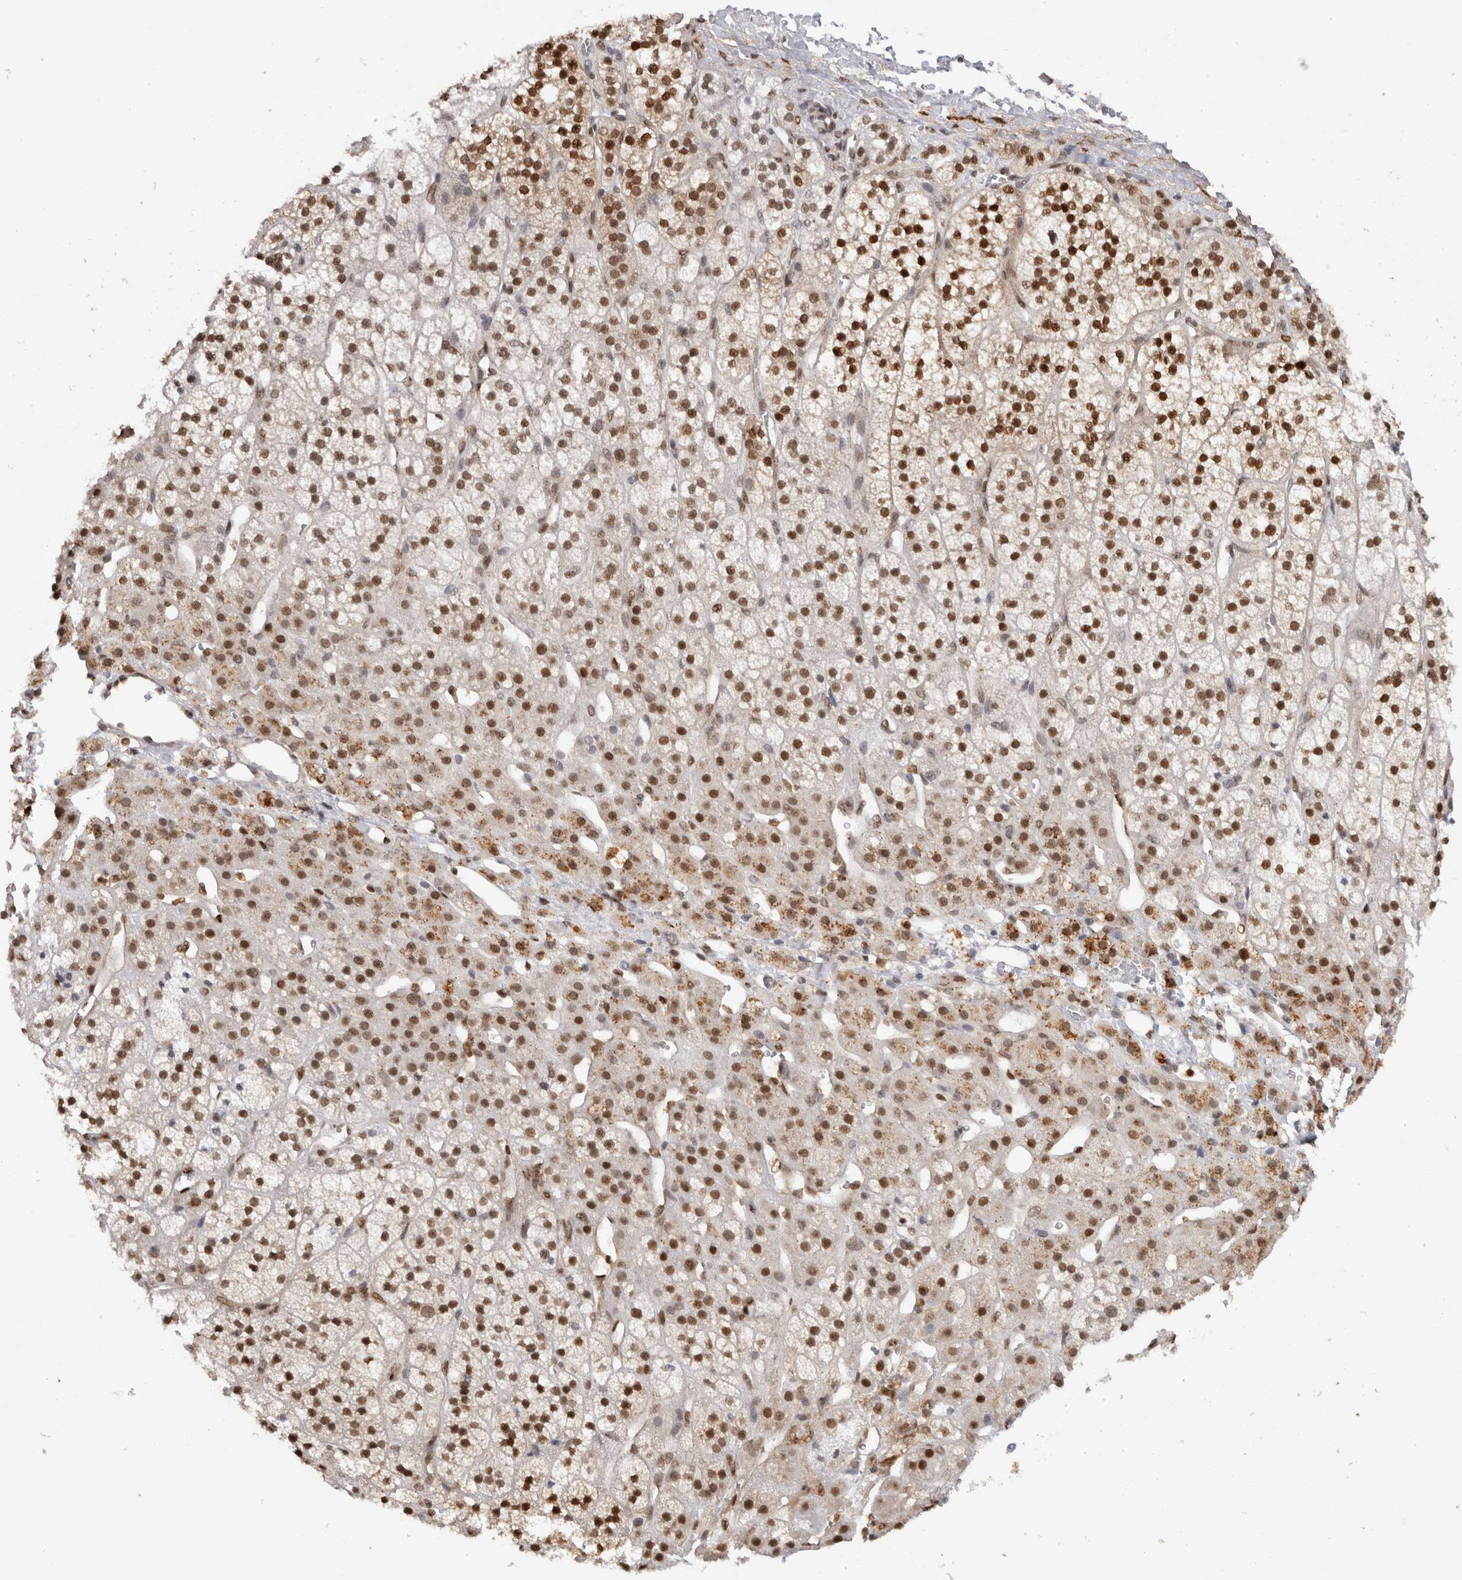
{"staining": {"intensity": "strong", "quantity": ">75%", "location": "nuclear"}, "tissue": "adrenal gland", "cell_type": "Glandular cells", "image_type": "normal", "snomed": [{"axis": "morphology", "description": "Normal tissue, NOS"}, {"axis": "topography", "description": "Adrenal gland"}], "caption": "Protein staining by immunohistochemistry displays strong nuclear expression in approximately >75% of glandular cells in normal adrenal gland. (DAB IHC with brightfield microscopy, high magnification).", "gene": "RPS6KA2", "patient": {"sex": "male", "age": 56}}